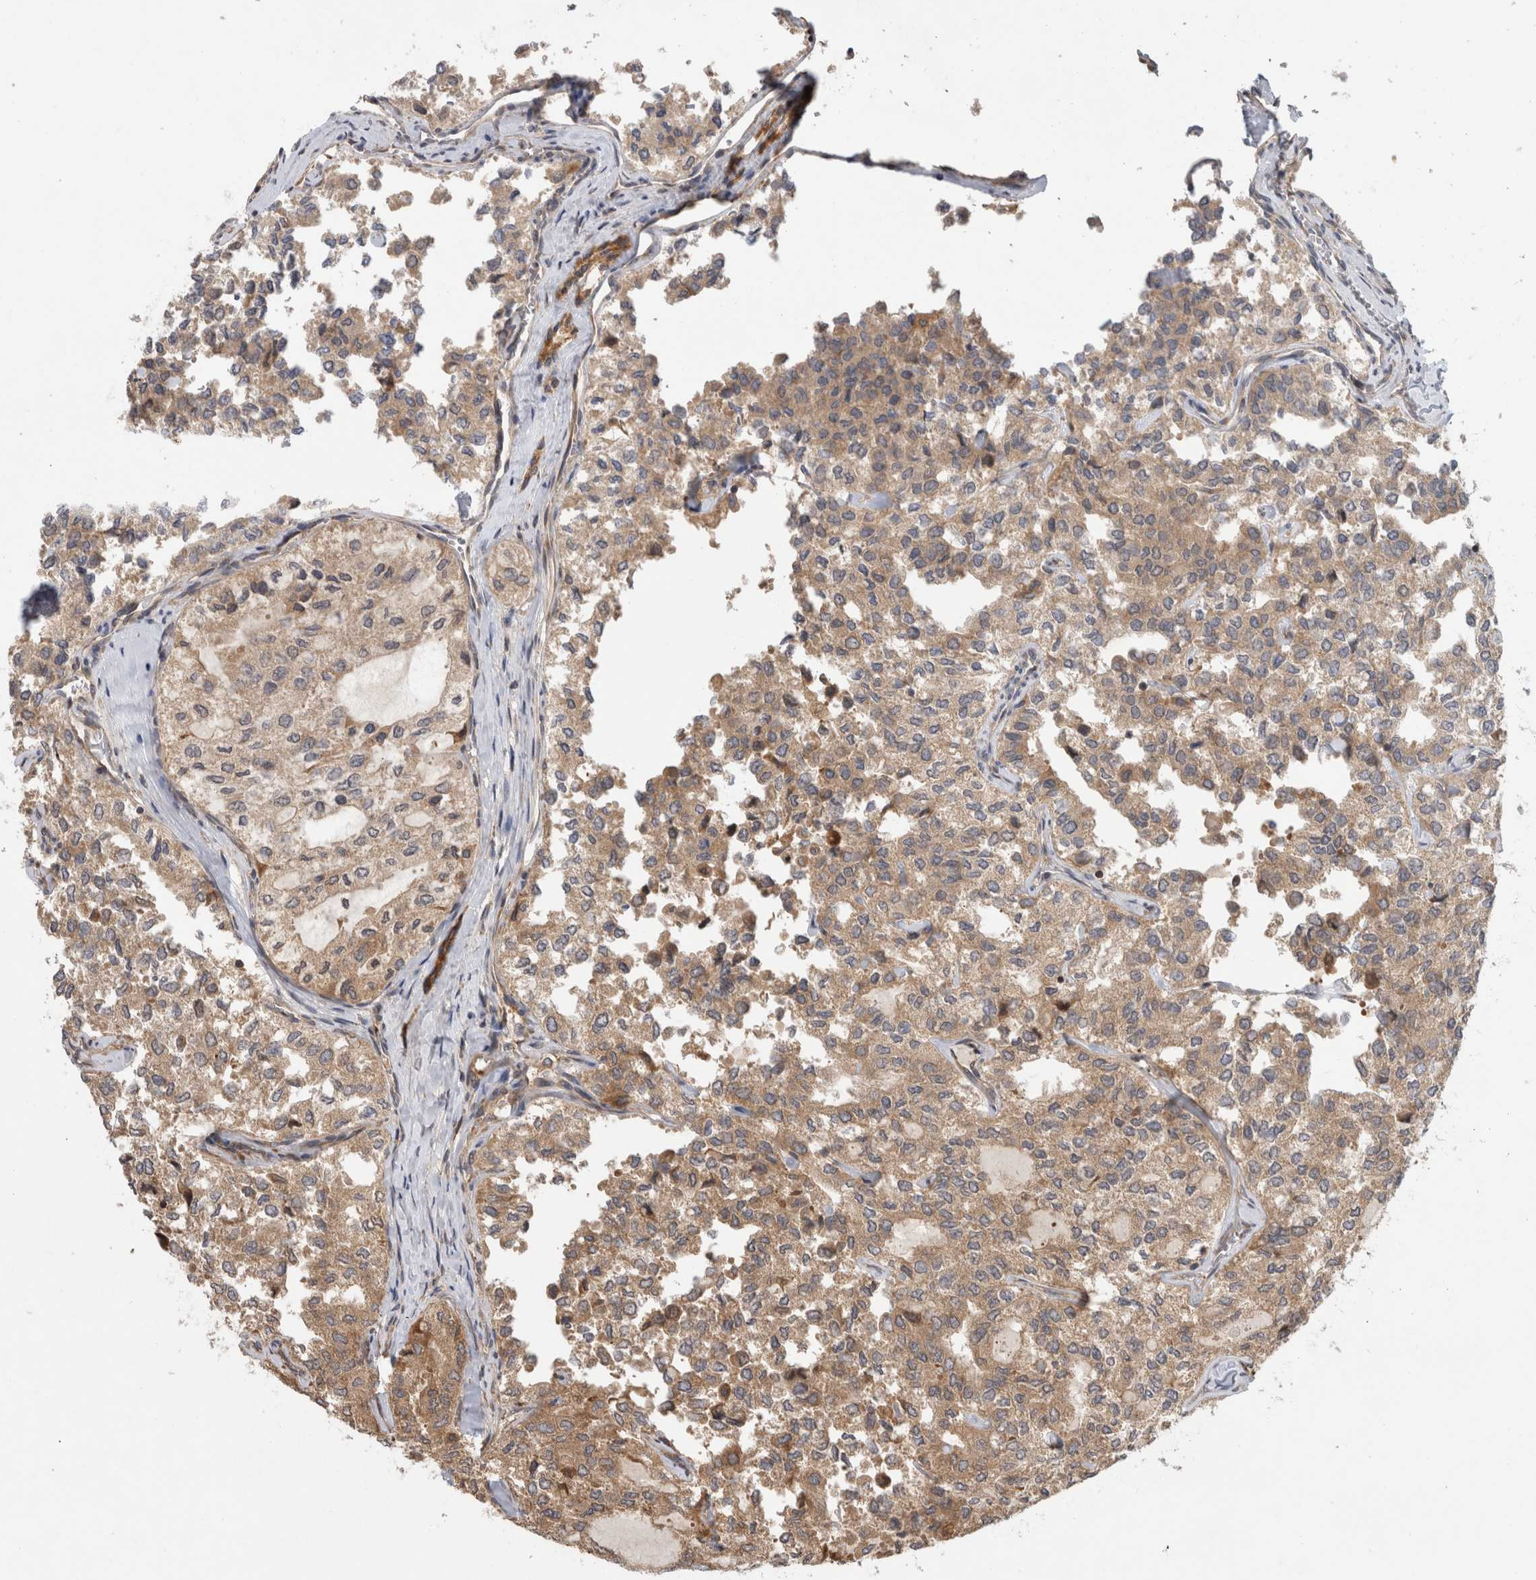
{"staining": {"intensity": "moderate", "quantity": ">75%", "location": "cytoplasmic/membranous"}, "tissue": "thyroid cancer", "cell_type": "Tumor cells", "image_type": "cancer", "snomed": [{"axis": "morphology", "description": "Follicular adenoma carcinoma, NOS"}, {"axis": "topography", "description": "Thyroid gland"}], "caption": "Follicular adenoma carcinoma (thyroid) stained with IHC displays moderate cytoplasmic/membranous expression in about >75% of tumor cells. The staining was performed using DAB (3,3'-diaminobenzidine), with brown indicating positive protein expression. Nuclei are stained blue with hematoxylin.", "gene": "PARP6", "patient": {"sex": "male", "age": 75}}